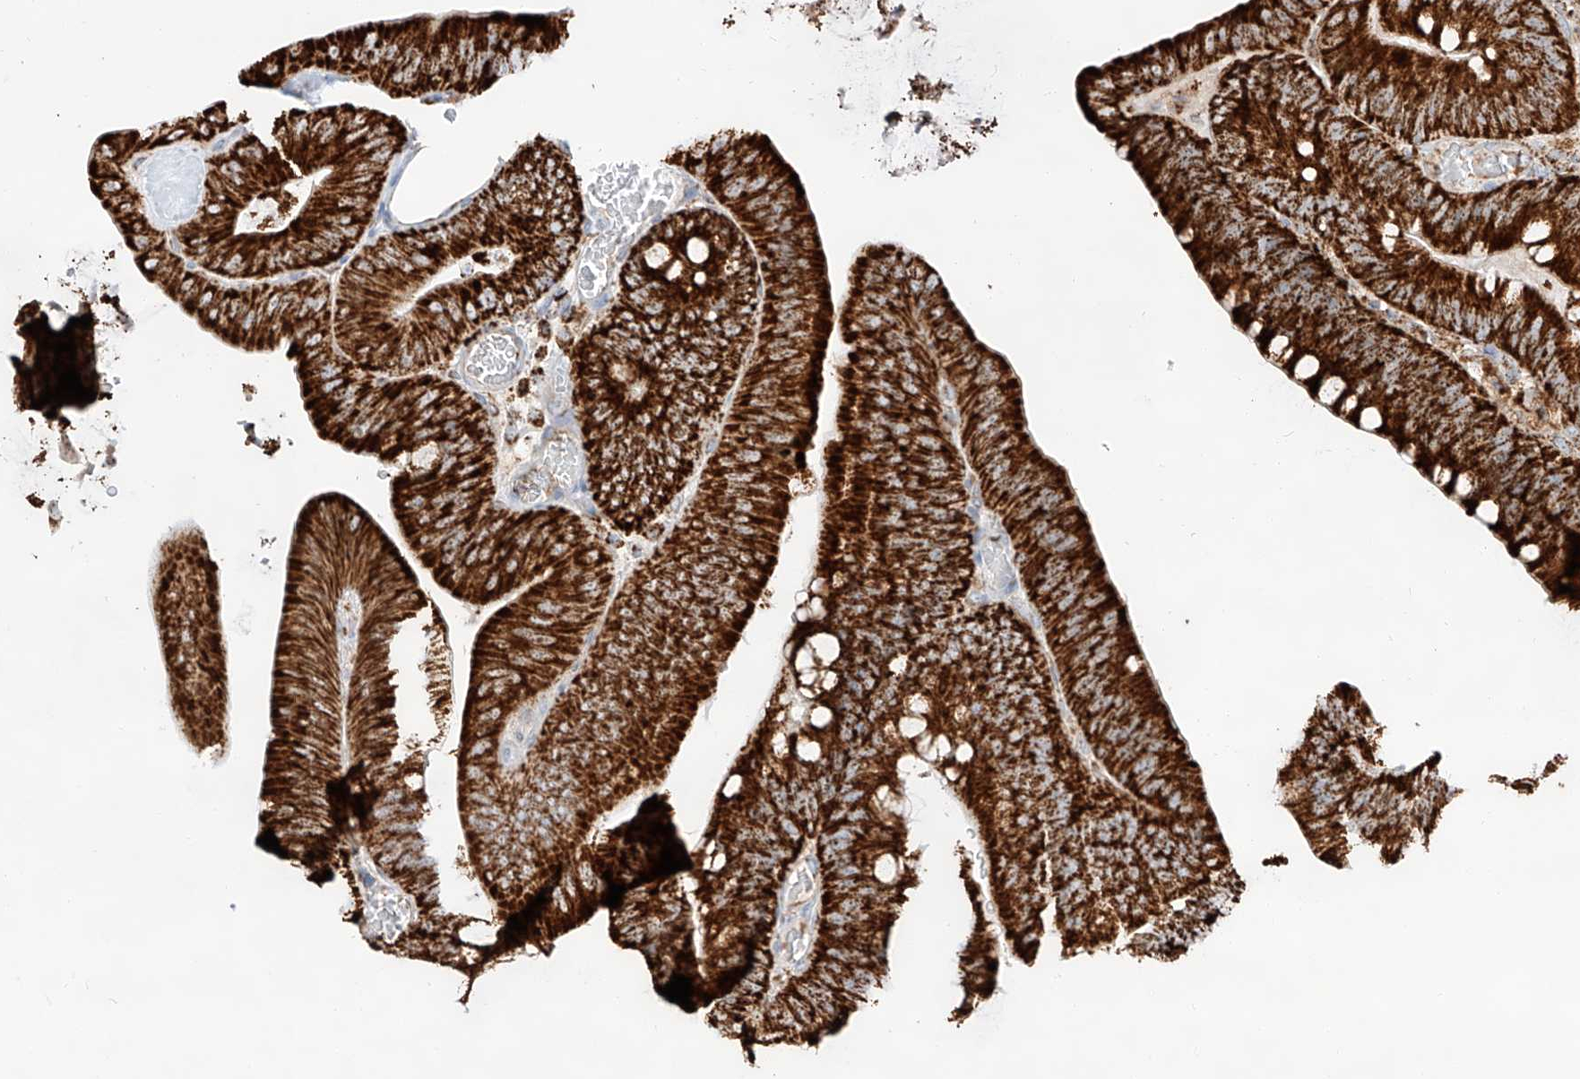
{"staining": {"intensity": "strong", "quantity": ">75%", "location": "cytoplasmic/membranous"}, "tissue": "colorectal cancer", "cell_type": "Tumor cells", "image_type": "cancer", "snomed": [{"axis": "morphology", "description": "Normal tissue, NOS"}, {"axis": "topography", "description": "Colon"}], "caption": "There is high levels of strong cytoplasmic/membranous staining in tumor cells of colorectal cancer, as demonstrated by immunohistochemical staining (brown color).", "gene": "TTC27", "patient": {"sex": "female", "age": 82}}